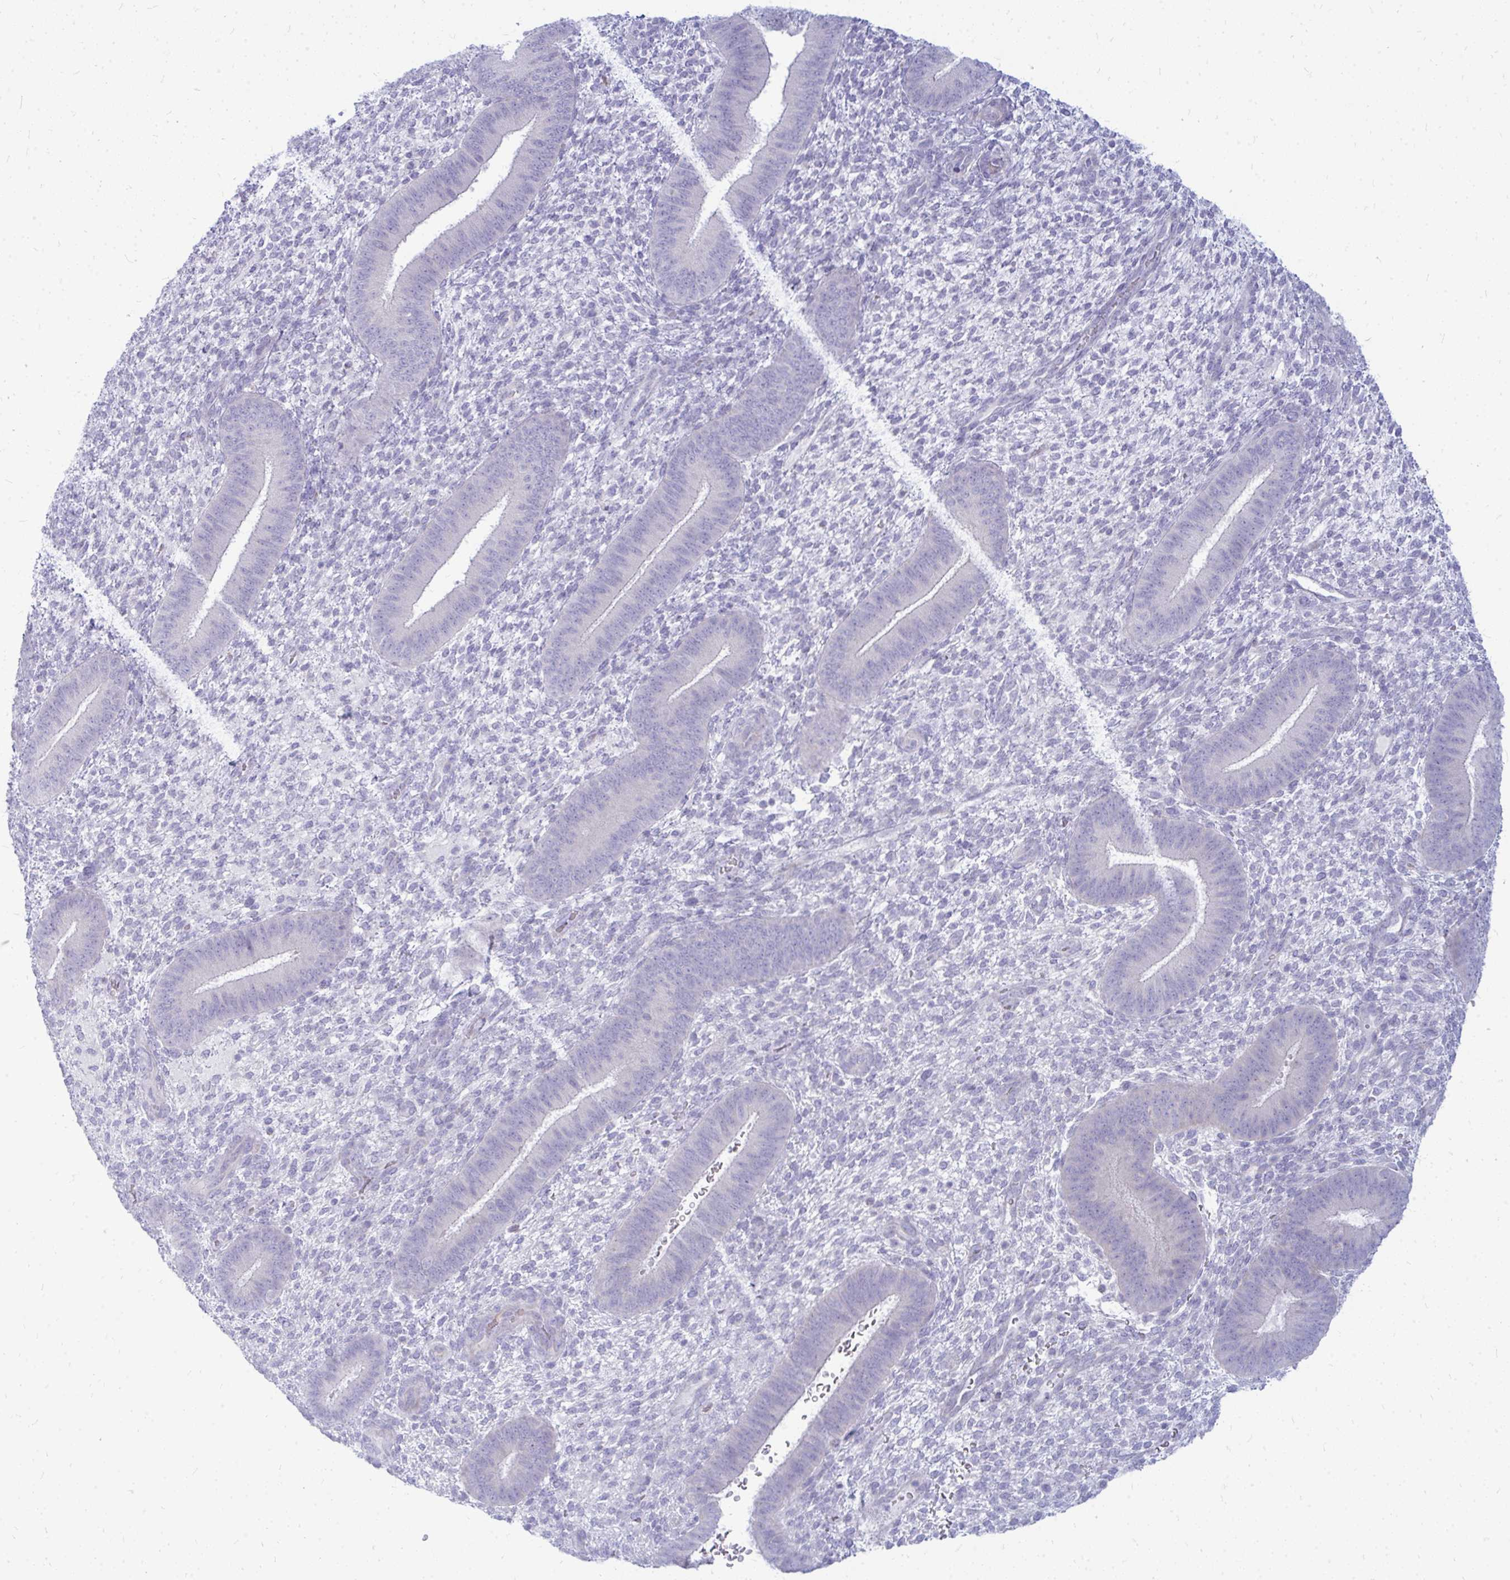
{"staining": {"intensity": "negative", "quantity": "none", "location": "none"}, "tissue": "endometrium", "cell_type": "Cells in endometrial stroma", "image_type": "normal", "snomed": [{"axis": "morphology", "description": "Normal tissue, NOS"}, {"axis": "topography", "description": "Endometrium"}], "caption": "This photomicrograph is of unremarkable endometrium stained with IHC to label a protein in brown with the nuclei are counter-stained blue. There is no positivity in cells in endometrial stroma. (DAB (3,3'-diaminobenzidine) immunohistochemistry (IHC), high magnification).", "gene": "TSPEAR", "patient": {"sex": "female", "age": 39}}